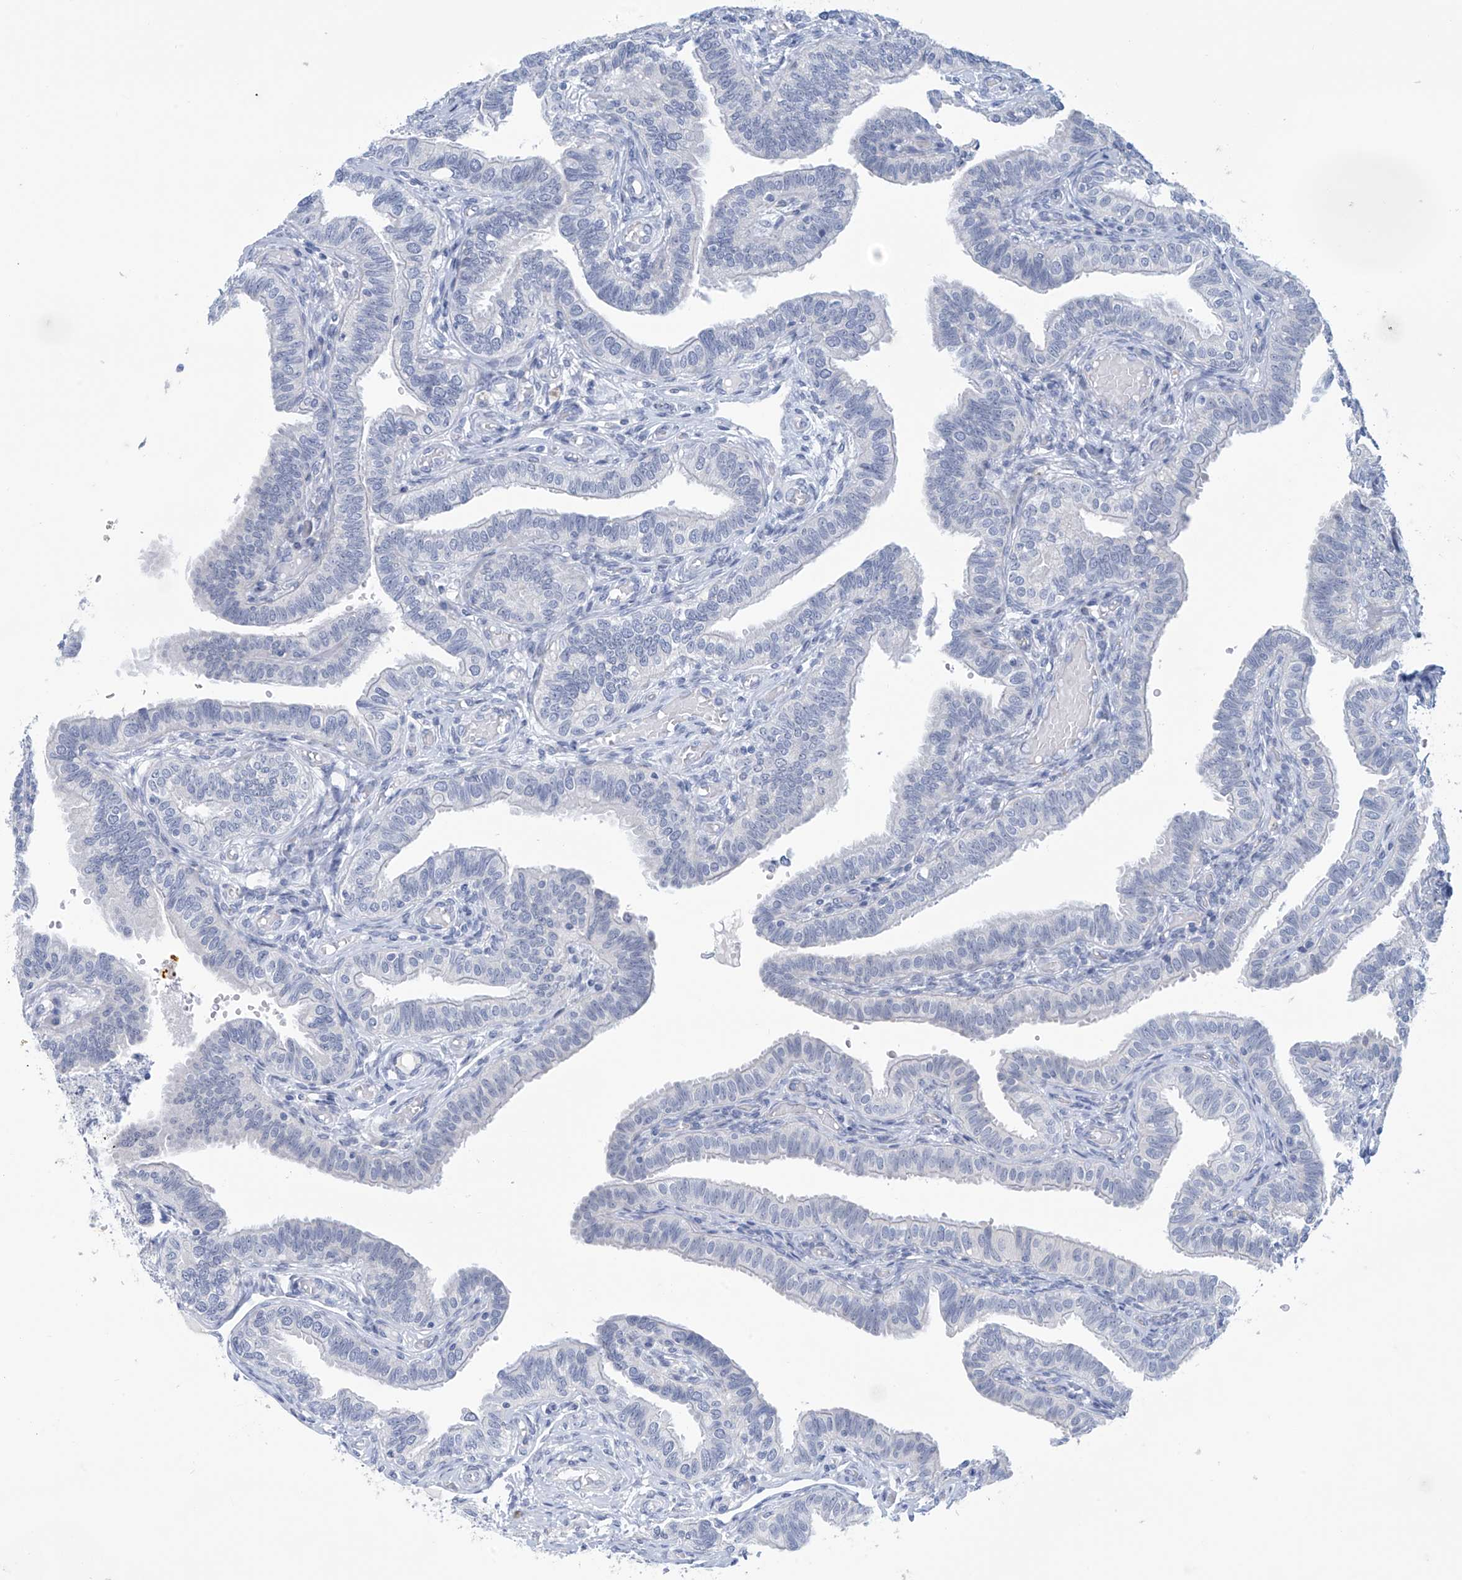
{"staining": {"intensity": "negative", "quantity": "none", "location": "none"}, "tissue": "fallopian tube", "cell_type": "Glandular cells", "image_type": "normal", "snomed": [{"axis": "morphology", "description": "Normal tissue, NOS"}, {"axis": "topography", "description": "Fallopian tube"}], "caption": "Glandular cells show no significant protein staining in unremarkable fallopian tube. (Stains: DAB (3,3'-diaminobenzidine) IHC with hematoxylin counter stain, Microscopy: brightfield microscopy at high magnification).", "gene": "SLC35A5", "patient": {"sex": "female", "age": 39}}